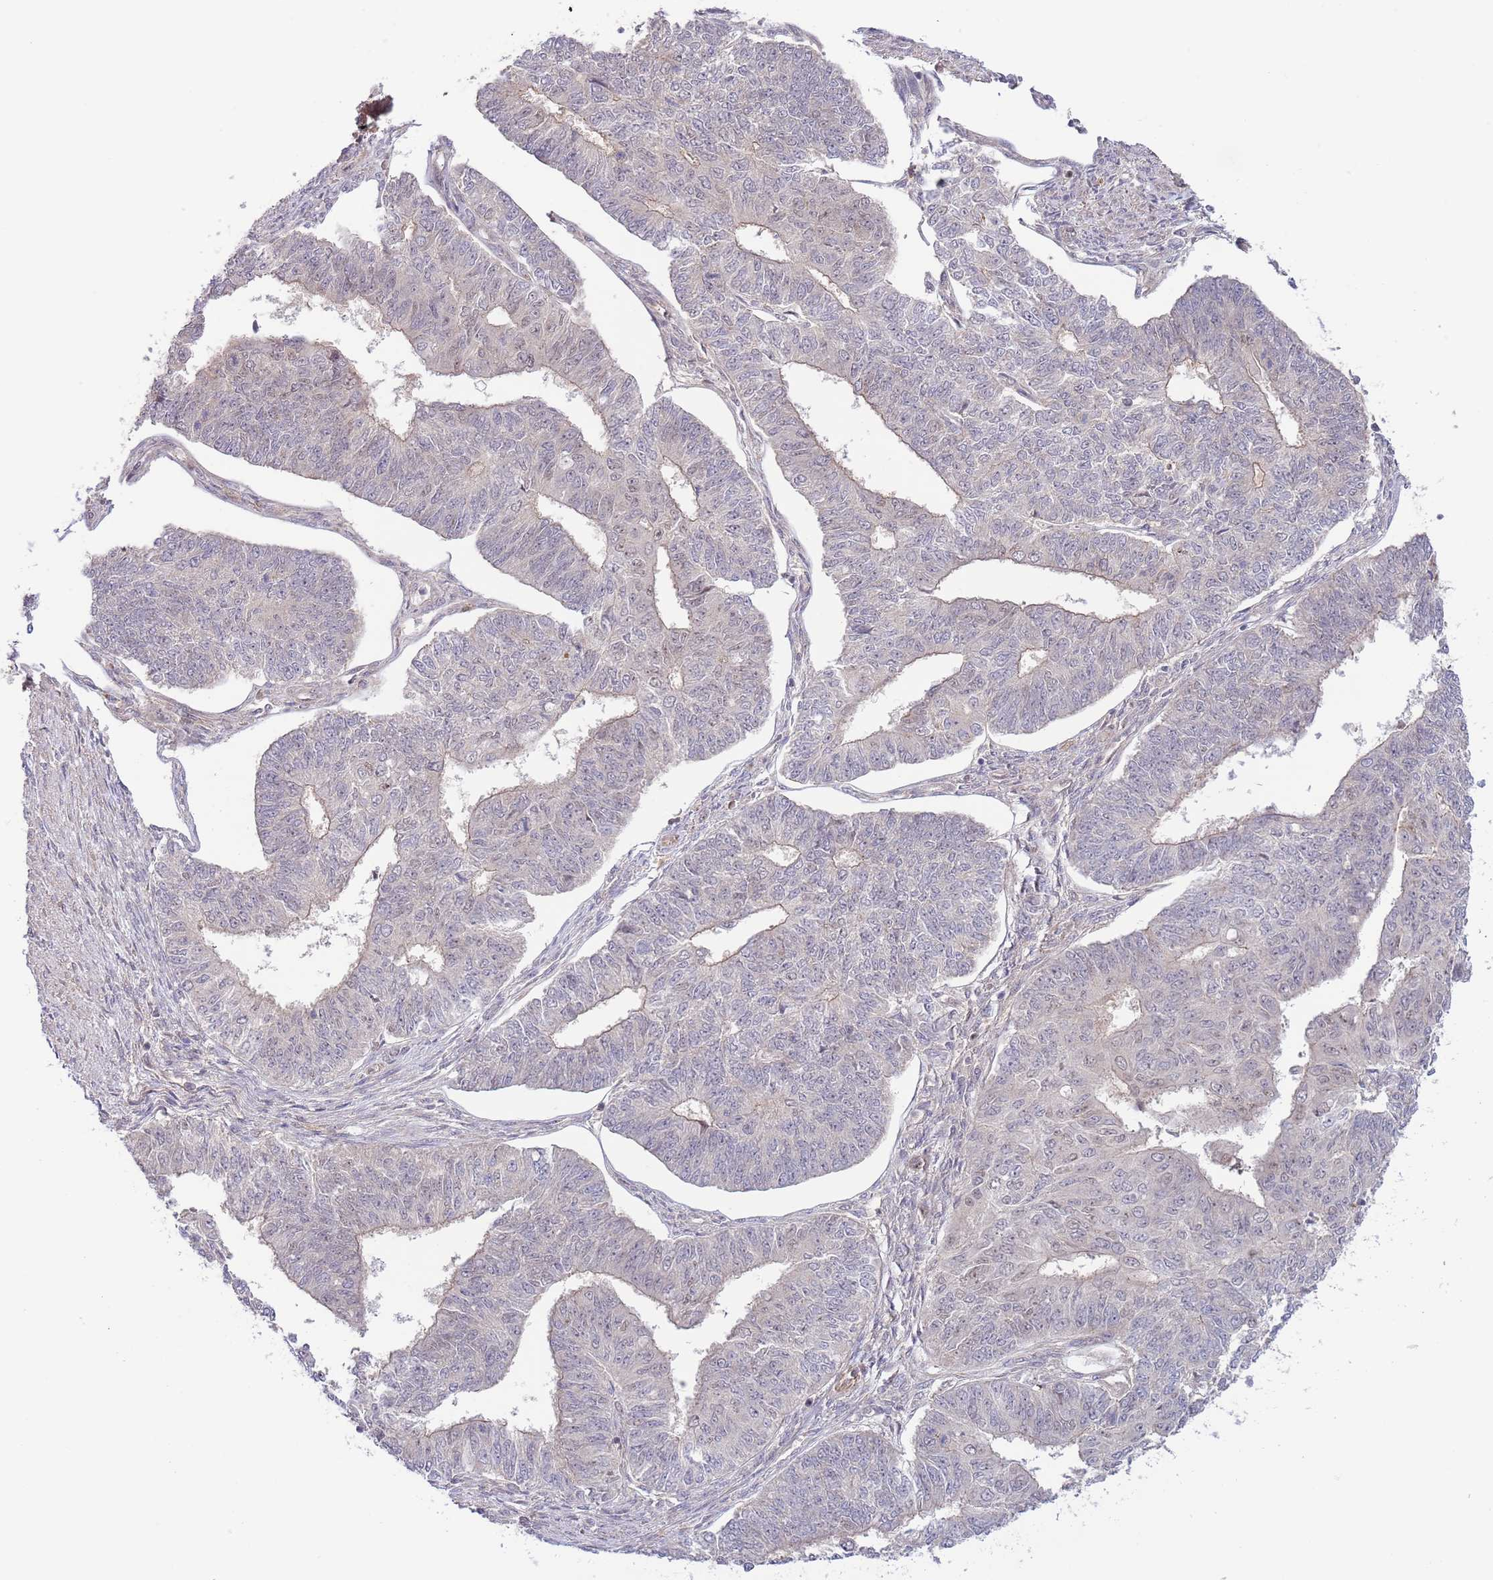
{"staining": {"intensity": "negative", "quantity": "none", "location": "none"}, "tissue": "endometrial cancer", "cell_type": "Tumor cells", "image_type": "cancer", "snomed": [{"axis": "morphology", "description": "Adenocarcinoma, NOS"}, {"axis": "topography", "description": "Endometrium"}], "caption": "A high-resolution image shows immunohistochemistry (IHC) staining of endometrial cancer, which exhibits no significant staining in tumor cells. (Immunohistochemistry (ihc), brightfield microscopy, high magnification).", "gene": "PRR16", "patient": {"sex": "female", "age": 32}}